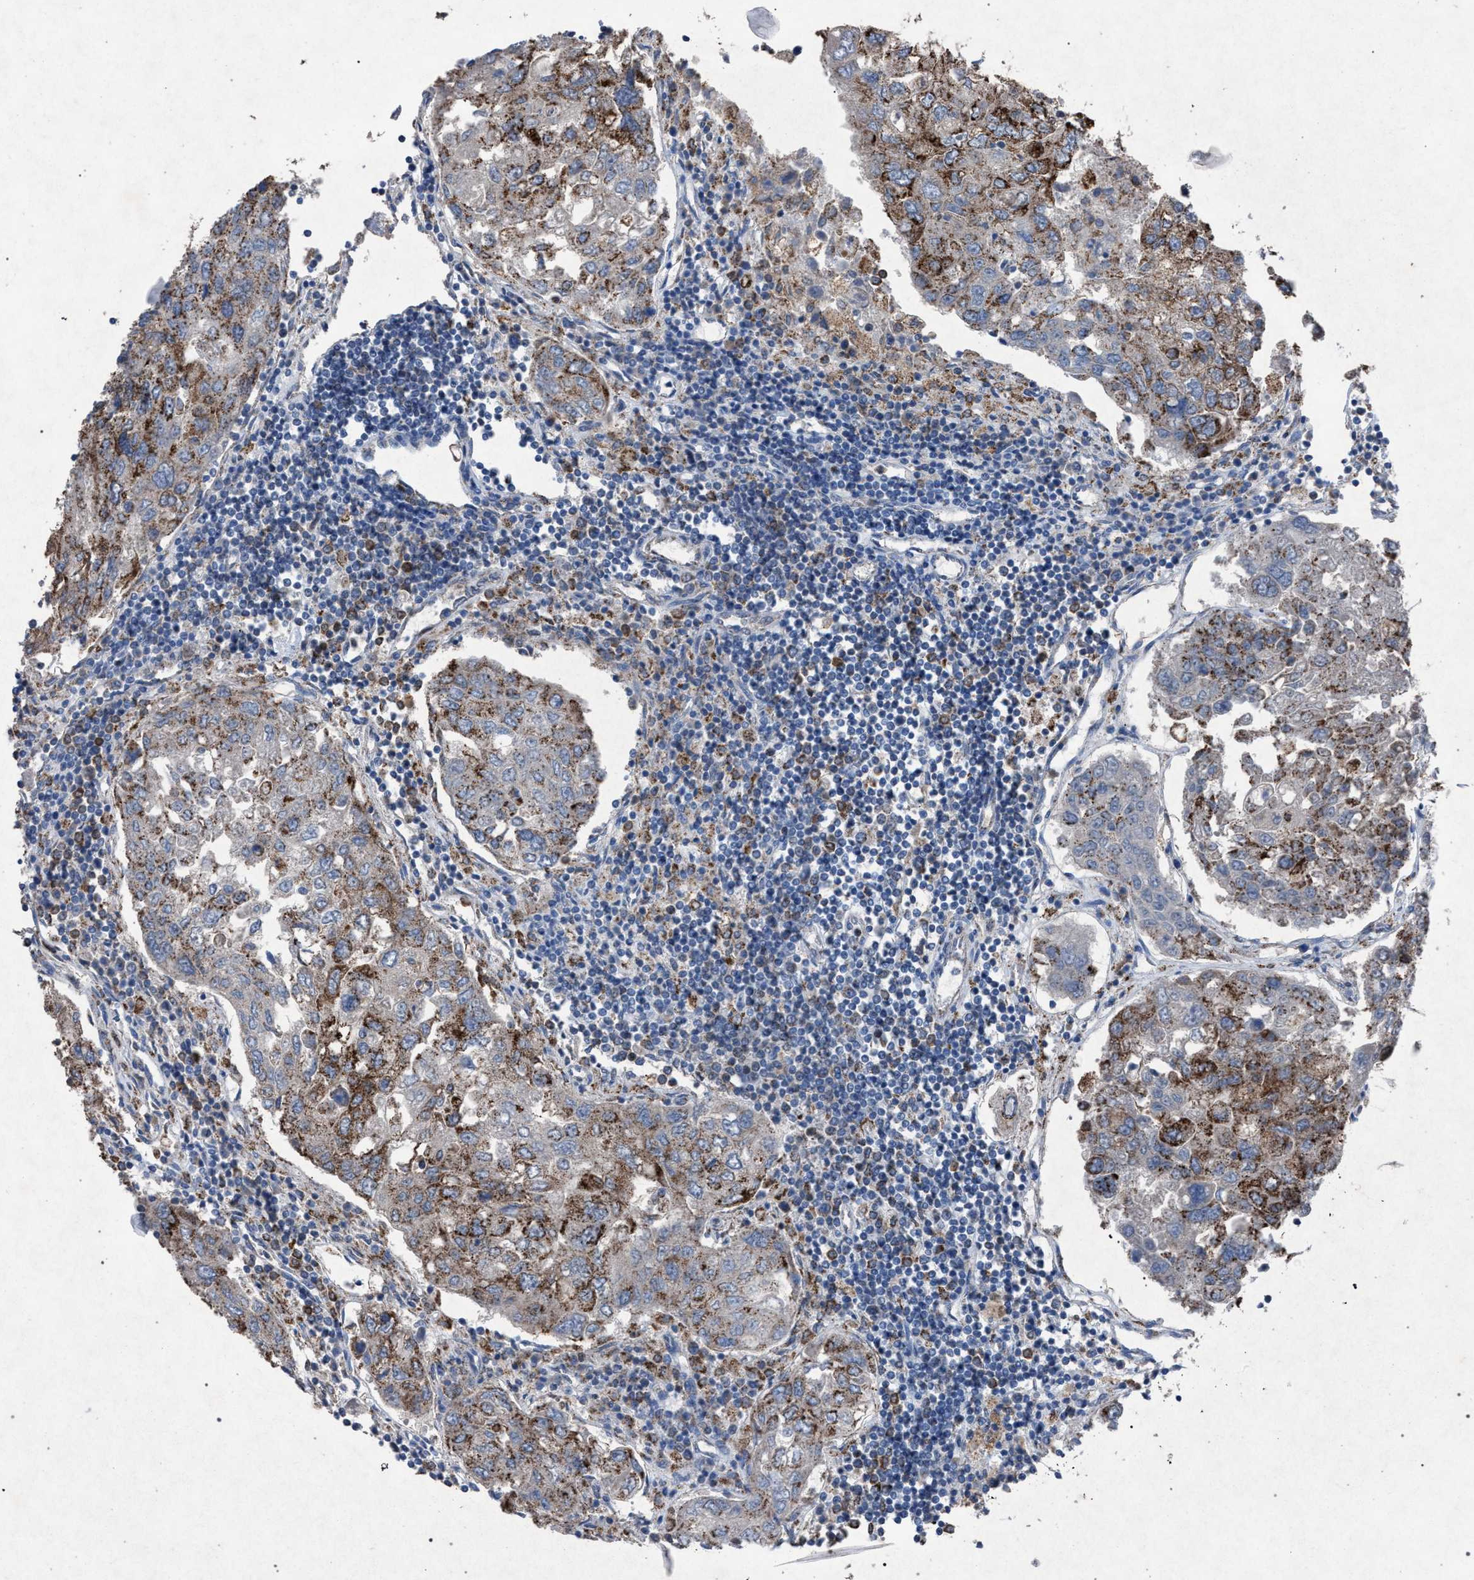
{"staining": {"intensity": "moderate", "quantity": ">75%", "location": "cytoplasmic/membranous"}, "tissue": "urothelial cancer", "cell_type": "Tumor cells", "image_type": "cancer", "snomed": [{"axis": "morphology", "description": "Urothelial carcinoma, High grade"}, {"axis": "topography", "description": "Lymph node"}, {"axis": "topography", "description": "Urinary bladder"}], "caption": "High-power microscopy captured an immunohistochemistry (IHC) histopathology image of high-grade urothelial carcinoma, revealing moderate cytoplasmic/membranous staining in approximately >75% of tumor cells.", "gene": "HSD17B4", "patient": {"sex": "male", "age": 51}}